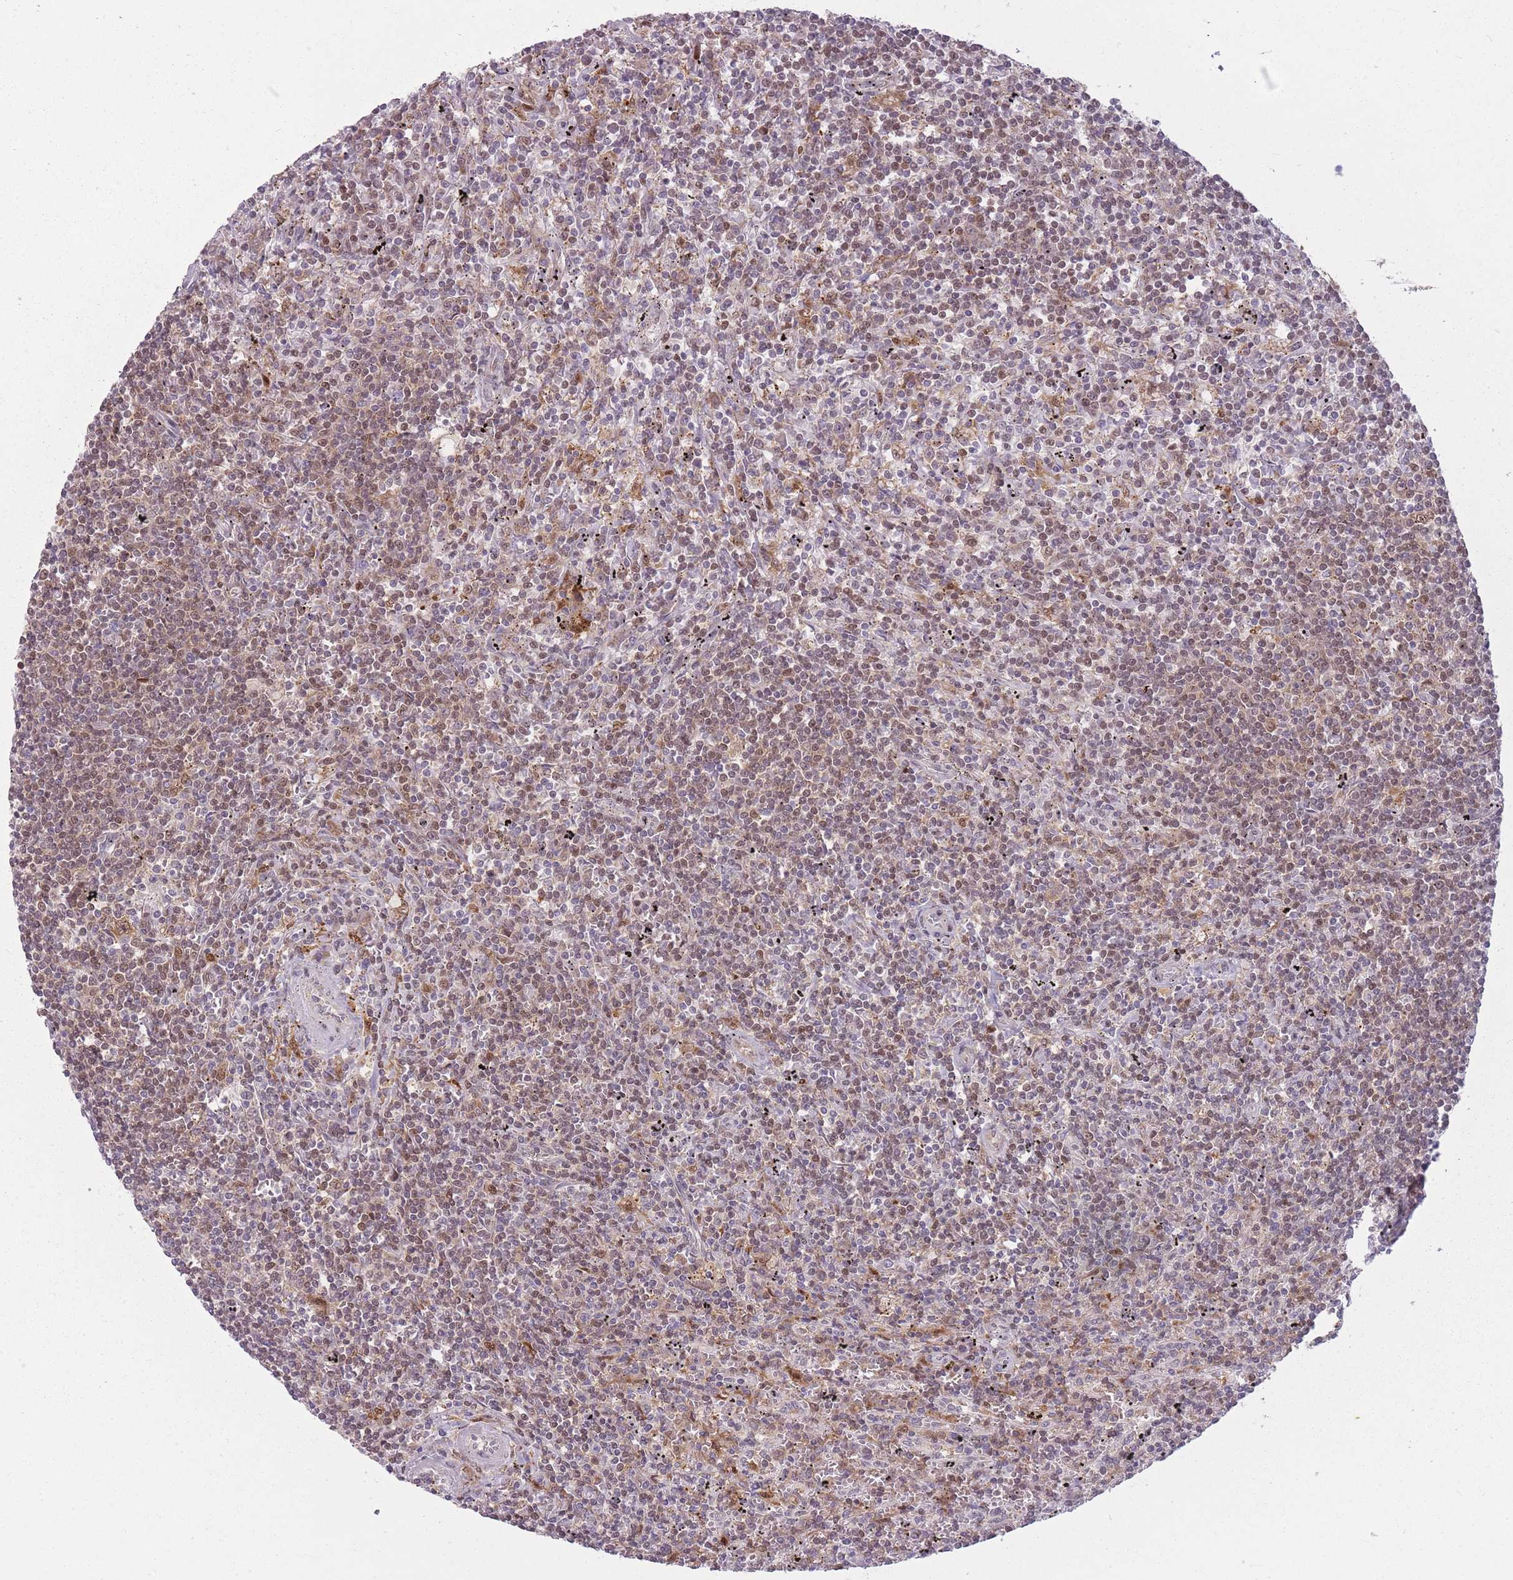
{"staining": {"intensity": "weak", "quantity": "25%-75%", "location": "cytoplasmic/membranous,nuclear"}, "tissue": "lymphoma", "cell_type": "Tumor cells", "image_type": "cancer", "snomed": [{"axis": "morphology", "description": "Malignant lymphoma, non-Hodgkin's type, Low grade"}, {"axis": "topography", "description": "Spleen"}], "caption": "Human malignant lymphoma, non-Hodgkin's type (low-grade) stained with a brown dye shows weak cytoplasmic/membranous and nuclear positive staining in approximately 25%-75% of tumor cells.", "gene": "LGALS9", "patient": {"sex": "male", "age": 76}}